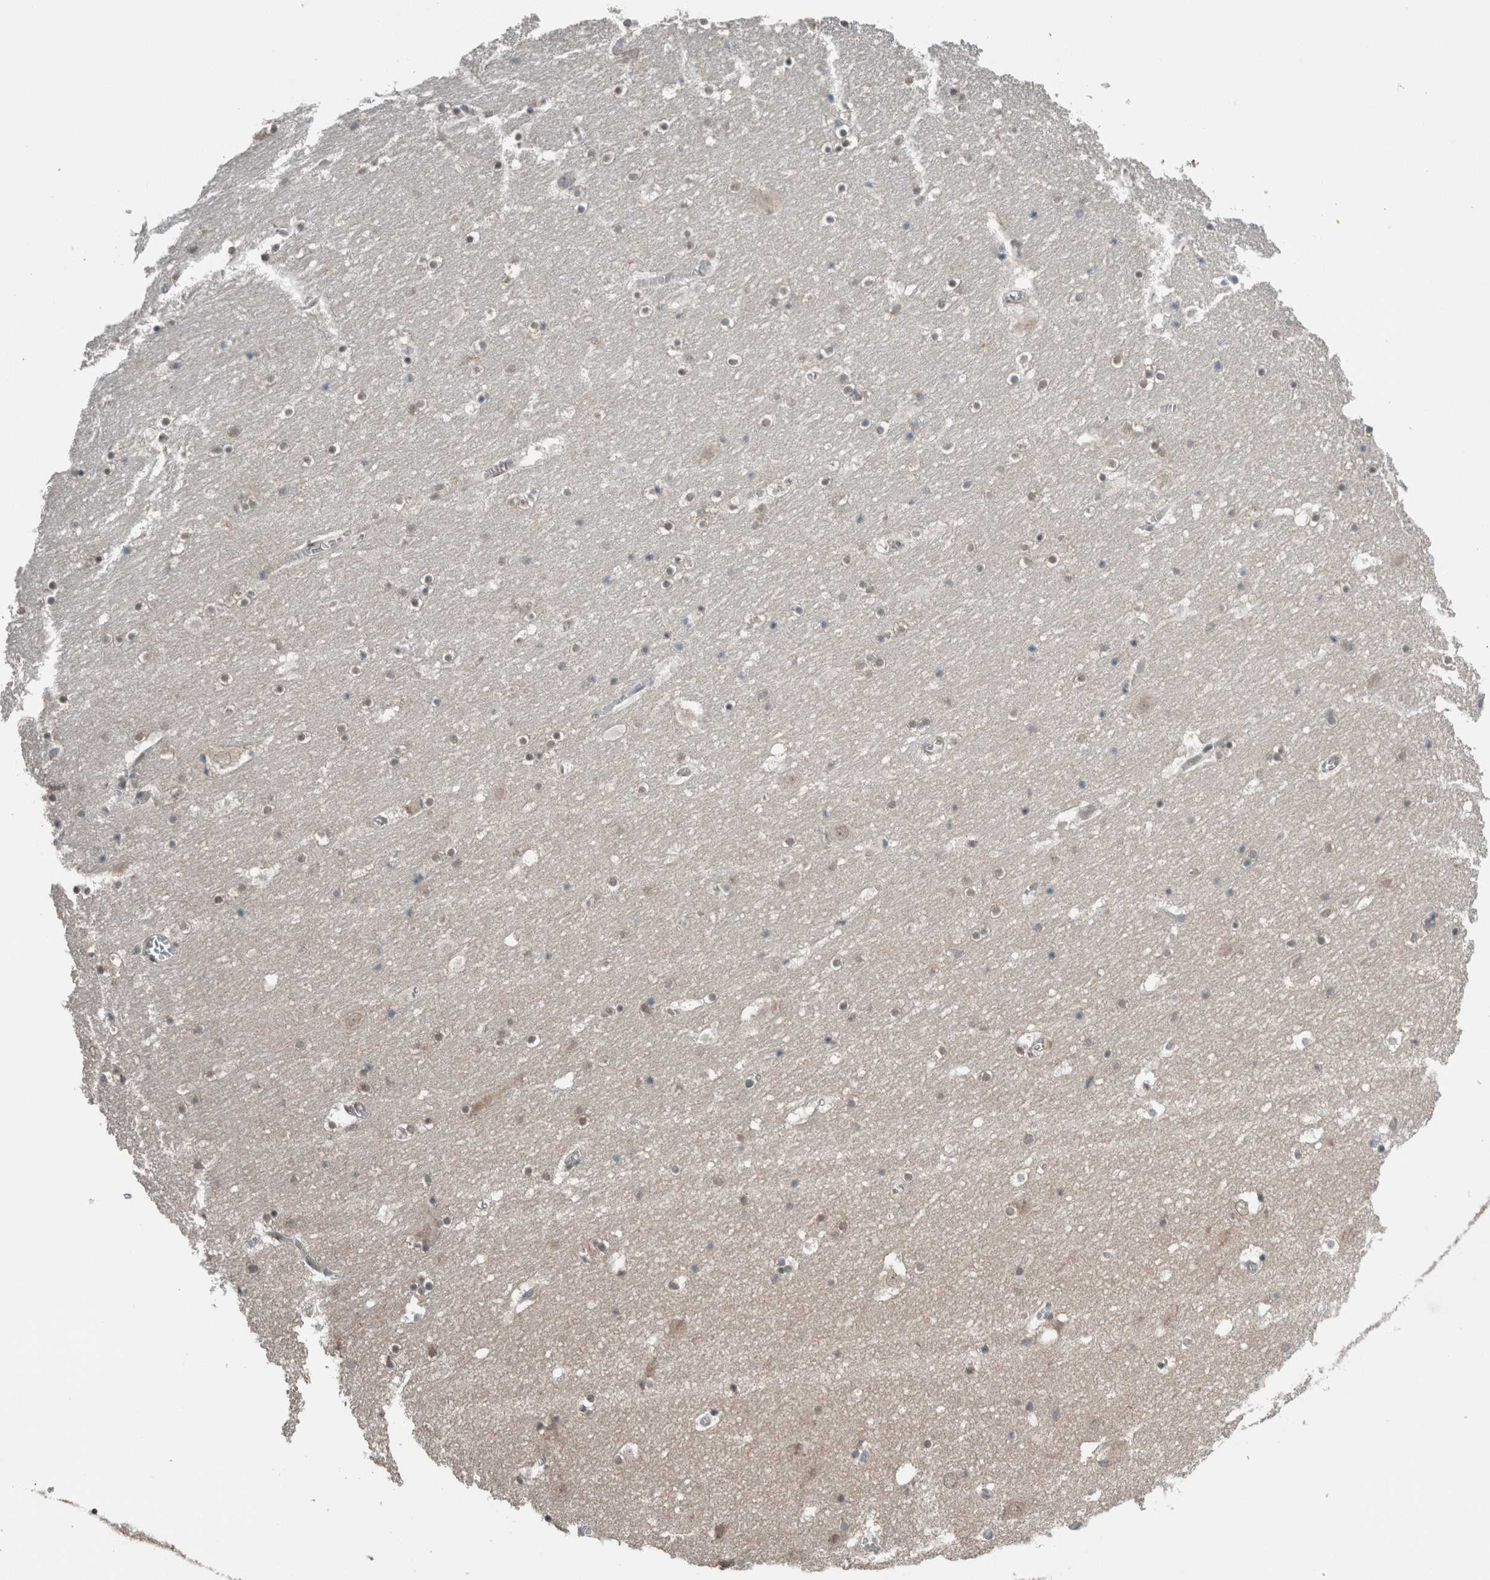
{"staining": {"intensity": "weak", "quantity": "<25%", "location": "nuclear"}, "tissue": "hippocampus", "cell_type": "Glial cells", "image_type": "normal", "snomed": [{"axis": "morphology", "description": "Normal tissue, NOS"}, {"axis": "topography", "description": "Hippocampus"}], "caption": "Immunohistochemical staining of unremarkable human hippocampus exhibits no significant staining in glial cells.", "gene": "SPAG7", "patient": {"sex": "male", "age": 45}}